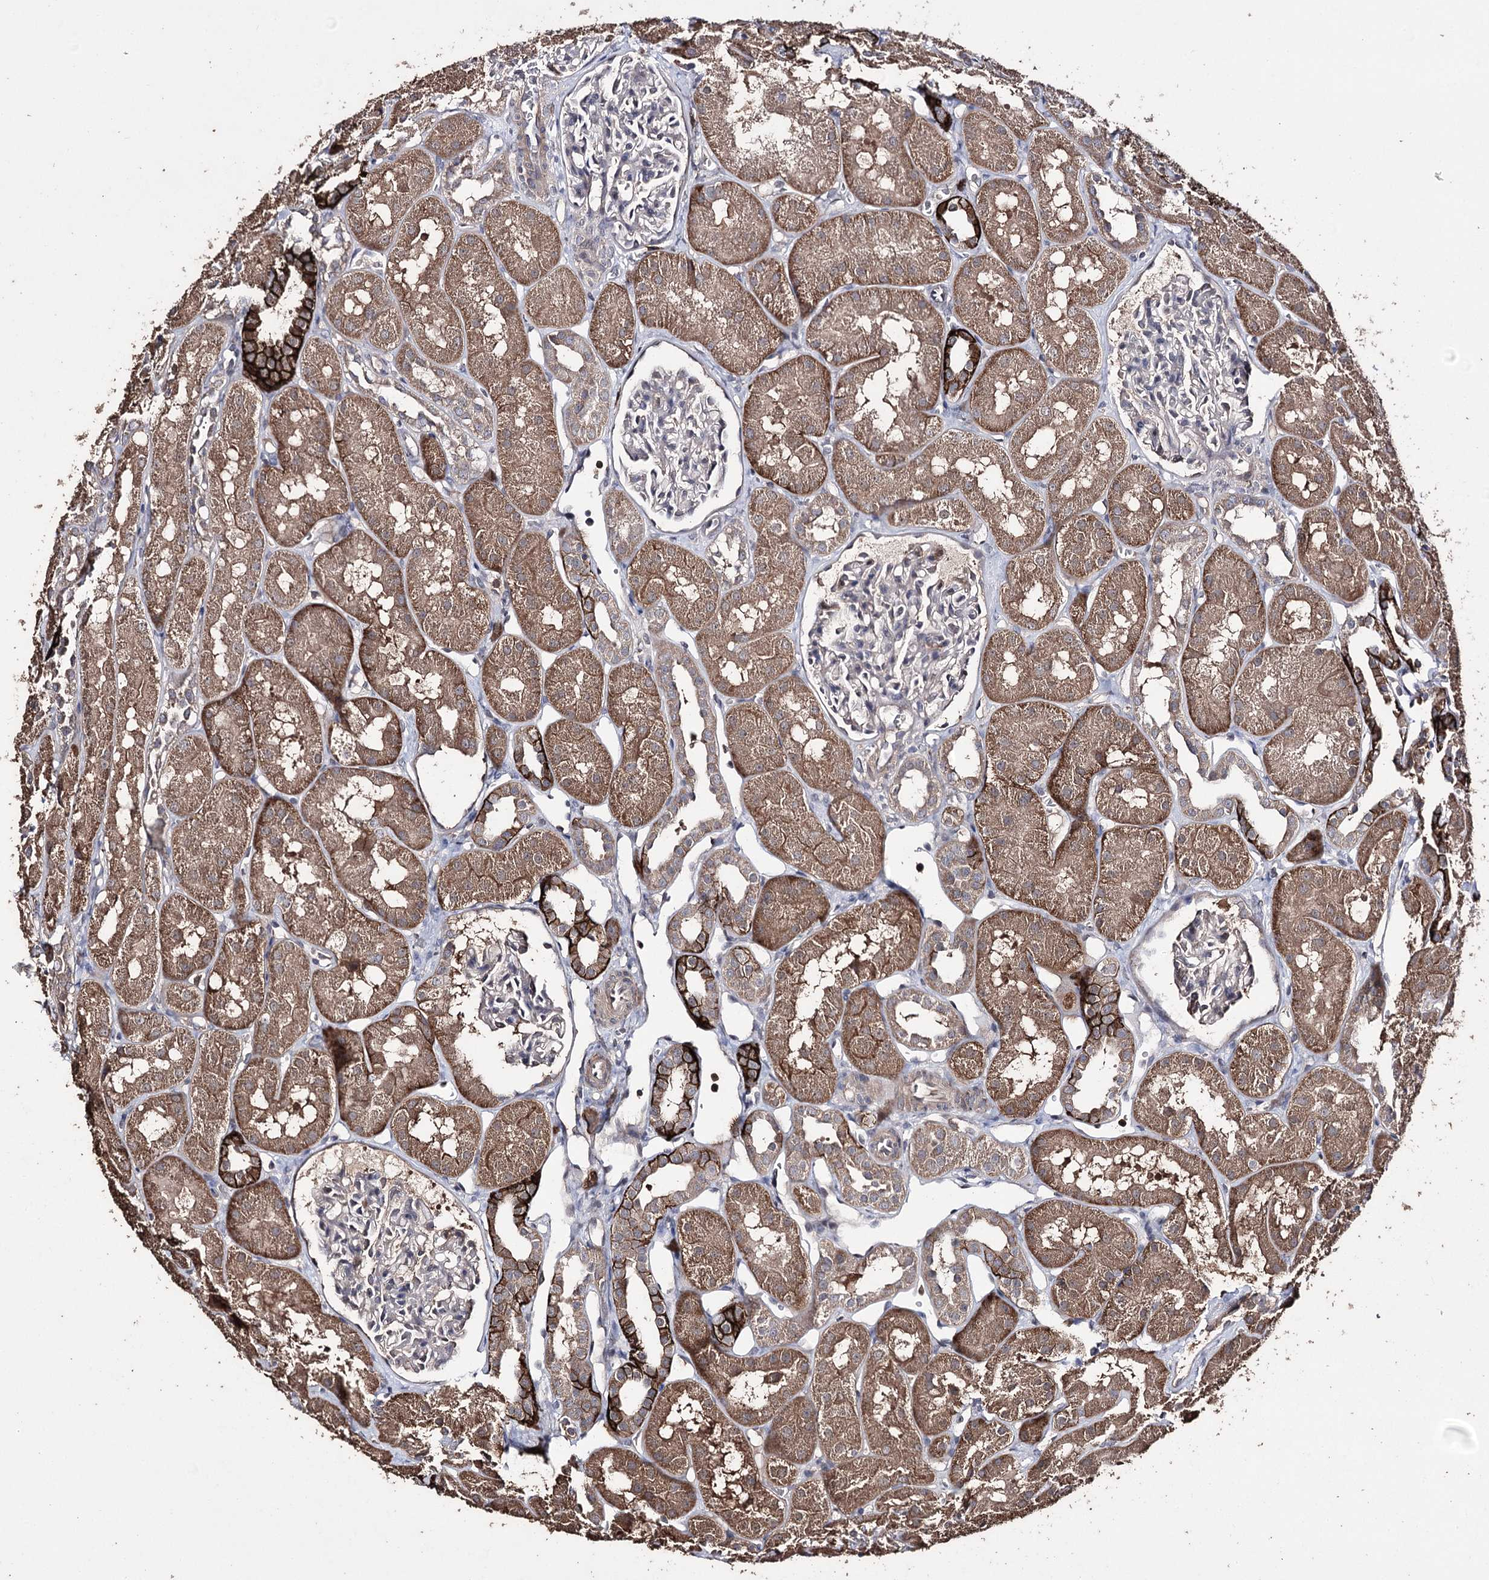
{"staining": {"intensity": "negative", "quantity": "none", "location": "none"}, "tissue": "kidney", "cell_type": "Cells in glomeruli", "image_type": "normal", "snomed": [{"axis": "morphology", "description": "Normal tissue, NOS"}, {"axis": "topography", "description": "Kidney"}, {"axis": "topography", "description": "Urinary bladder"}], "caption": "High magnification brightfield microscopy of benign kidney stained with DAB (brown) and counterstained with hematoxylin (blue): cells in glomeruli show no significant positivity.", "gene": "ZNF662", "patient": {"sex": "male", "age": 16}}